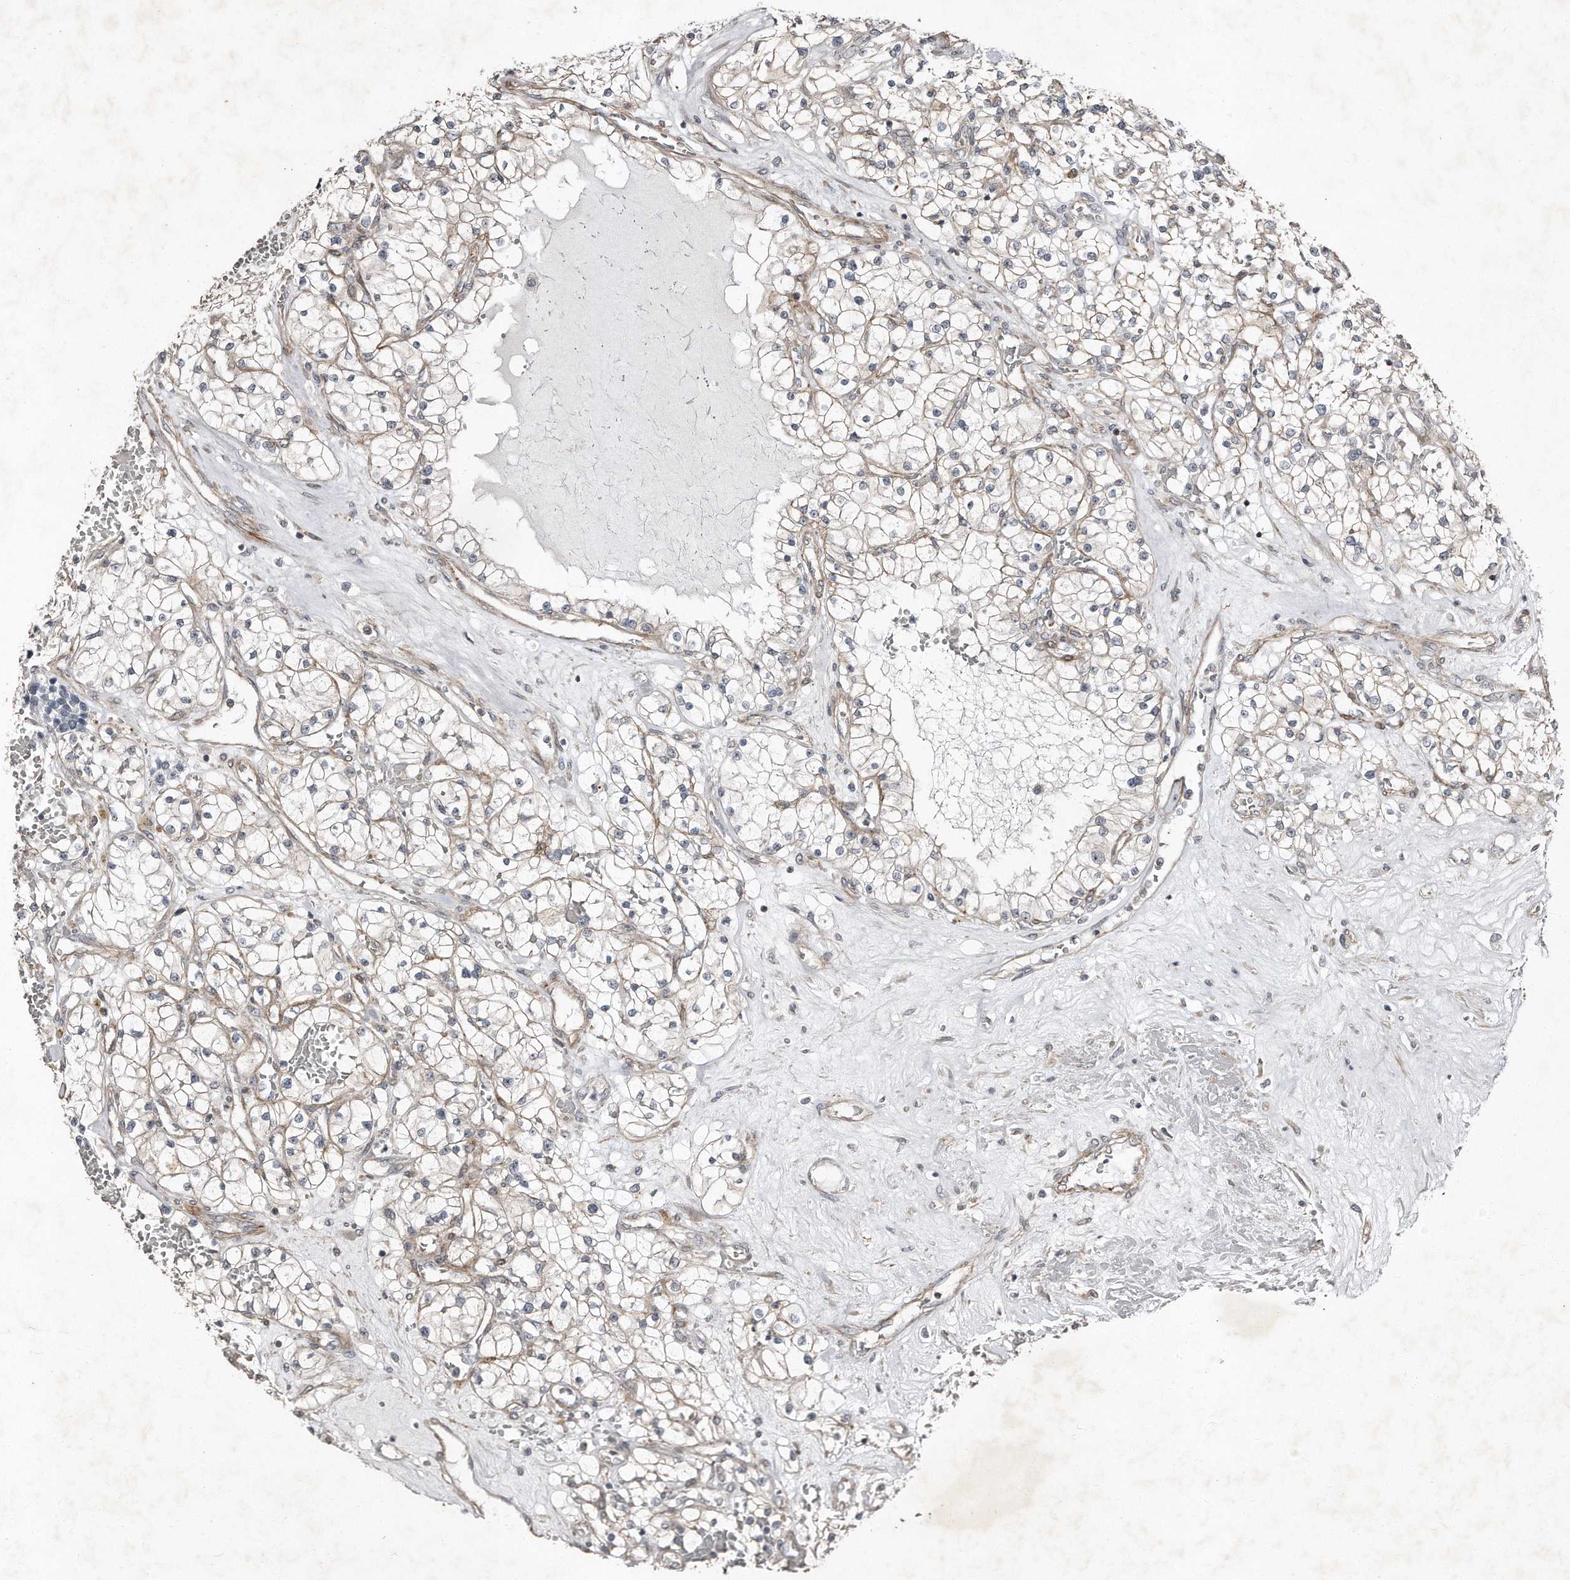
{"staining": {"intensity": "weak", "quantity": "25%-75%", "location": "cytoplasmic/membranous"}, "tissue": "renal cancer", "cell_type": "Tumor cells", "image_type": "cancer", "snomed": [{"axis": "morphology", "description": "Normal tissue, NOS"}, {"axis": "morphology", "description": "Adenocarcinoma, NOS"}, {"axis": "topography", "description": "Kidney"}], "caption": "Human renal adenocarcinoma stained with a protein marker demonstrates weak staining in tumor cells.", "gene": "SNAP47", "patient": {"sex": "male", "age": 68}}